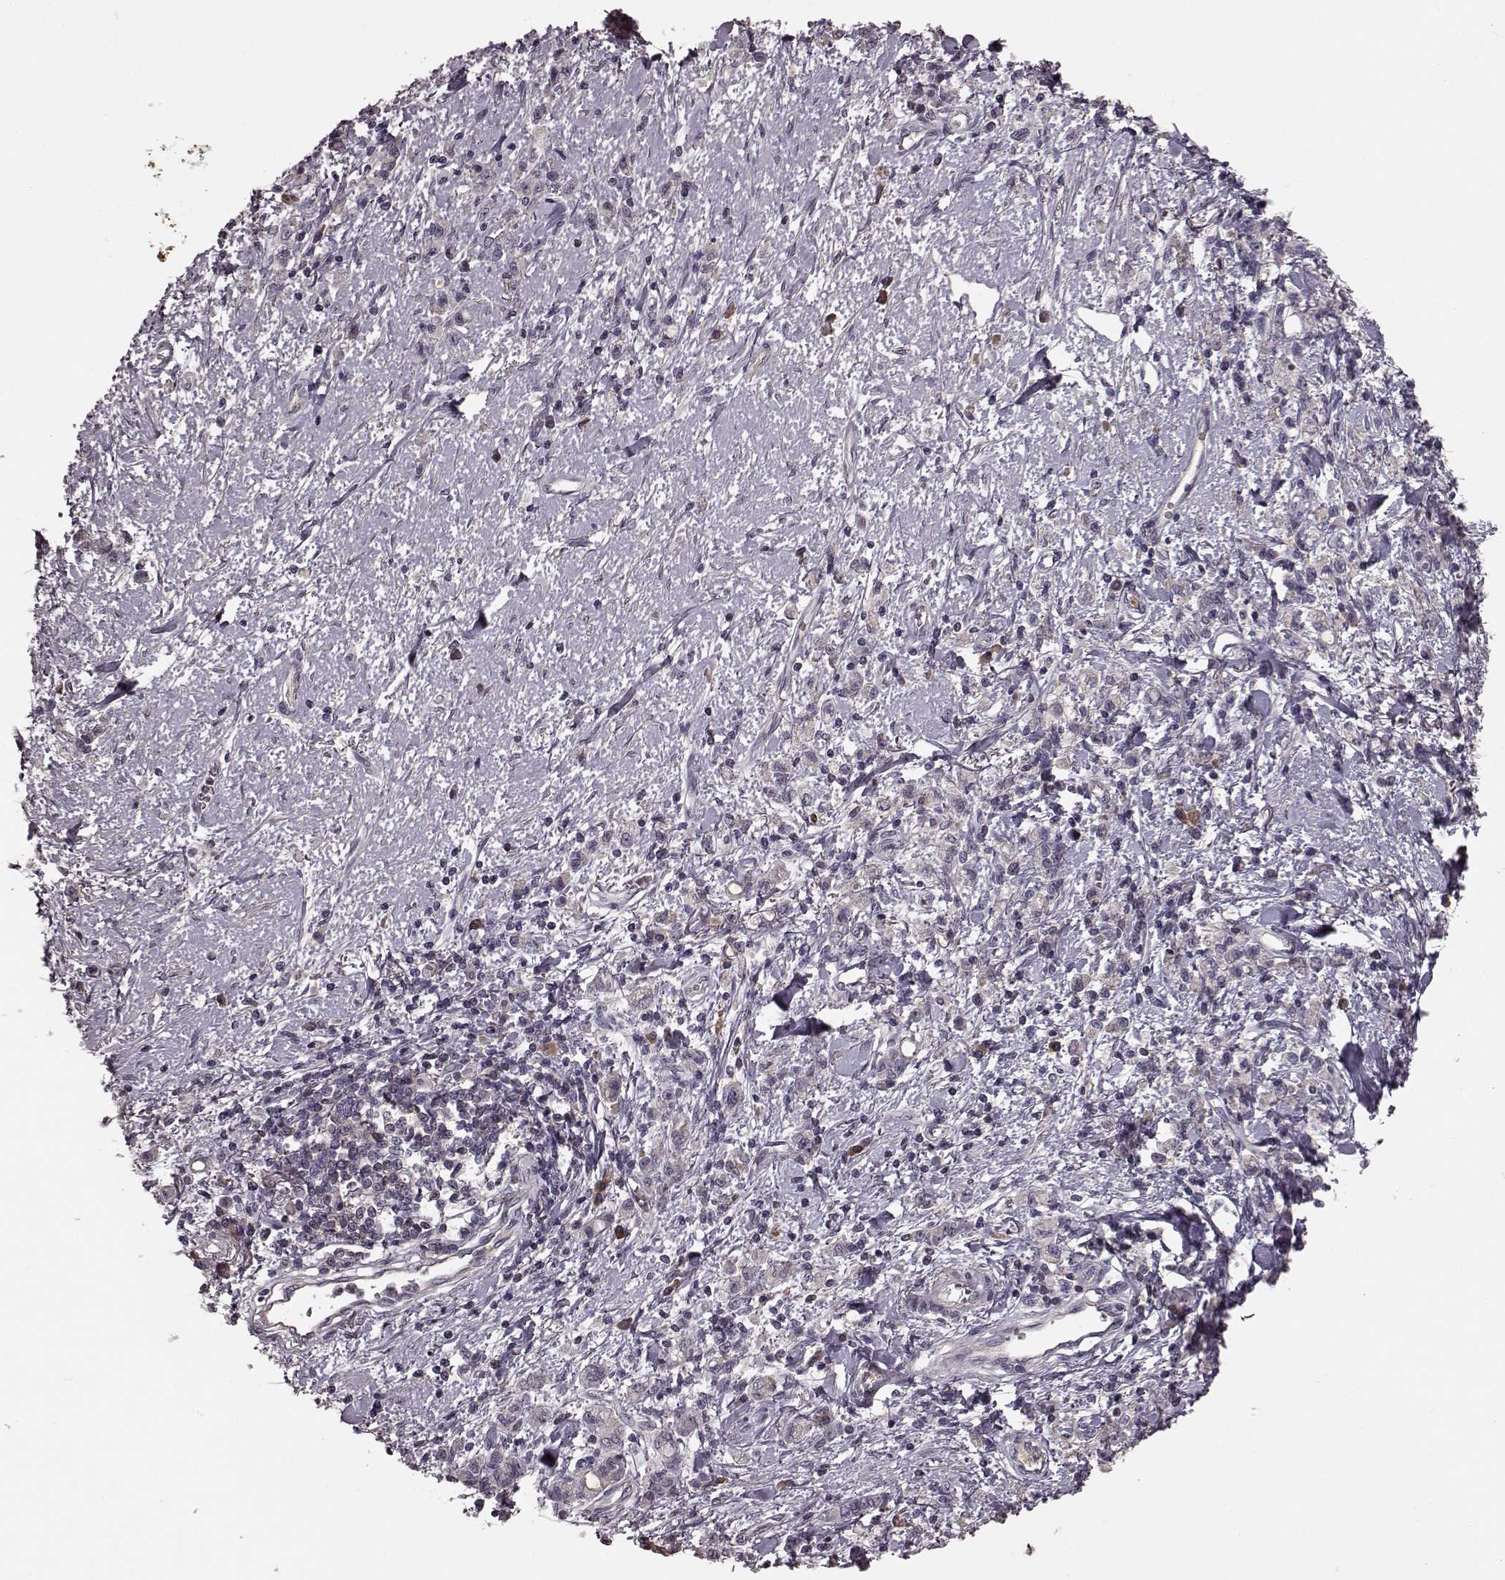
{"staining": {"intensity": "negative", "quantity": "none", "location": "none"}, "tissue": "stomach cancer", "cell_type": "Tumor cells", "image_type": "cancer", "snomed": [{"axis": "morphology", "description": "Adenocarcinoma, NOS"}, {"axis": "topography", "description": "Stomach"}], "caption": "Tumor cells are negative for protein expression in human stomach cancer.", "gene": "SLC22A18", "patient": {"sex": "male", "age": 77}}